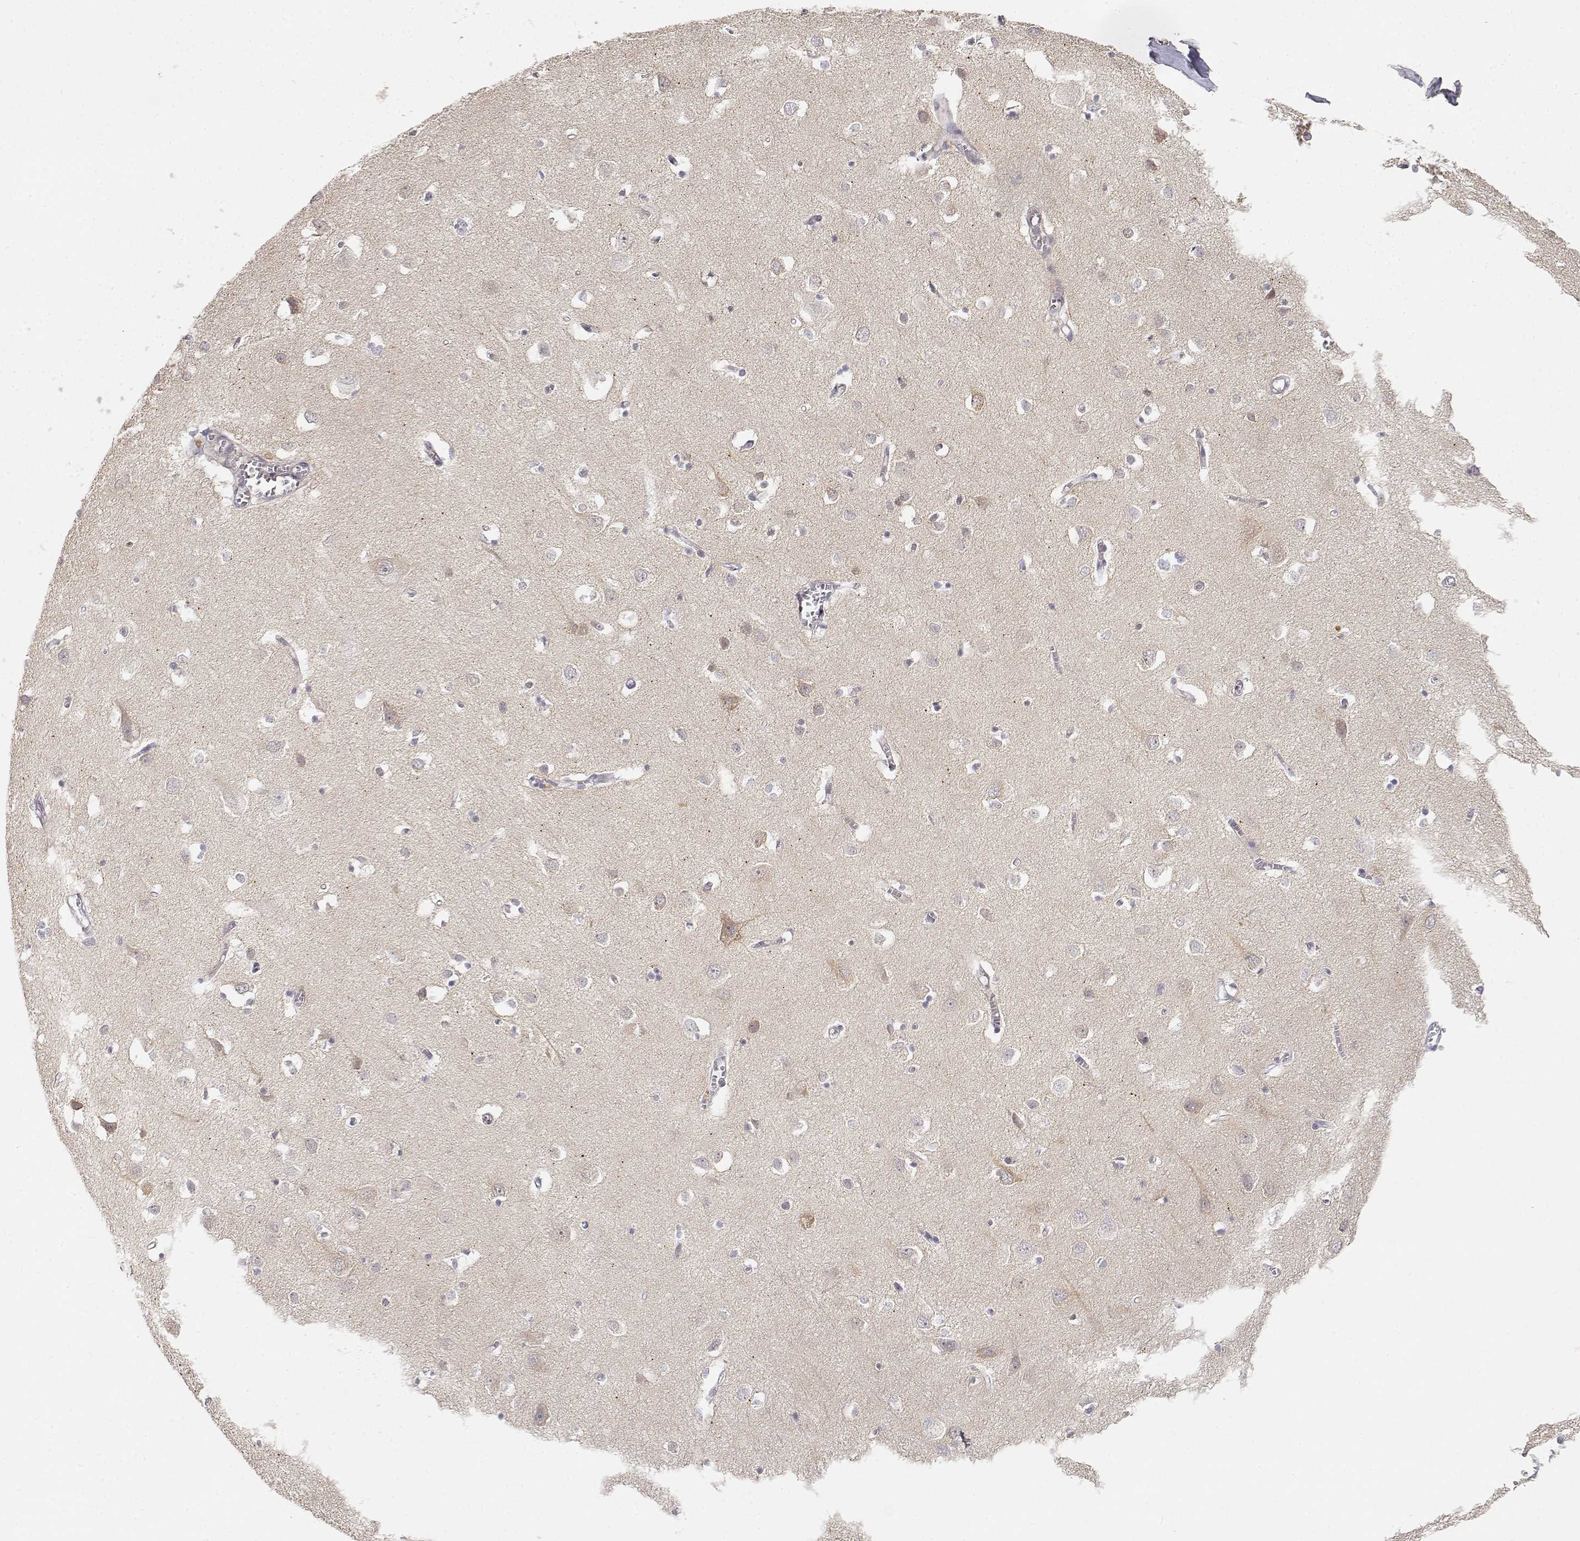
{"staining": {"intensity": "negative", "quantity": "none", "location": "none"}, "tissue": "cerebral cortex", "cell_type": "Endothelial cells", "image_type": "normal", "snomed": [{"axis": "morphology", "description": "Normal tissue, NOS"}, {"axis": "topography", "description": "Cerebral cortex"}], "caption": "Immunohistochemistry (IHC) image of unremarkable cerebral cortex stained for a protein (brown), which demonstrates no positivity in endothelial cells.", "gene": "EAF2", "patient": {"sex": "male", "age": 70}}